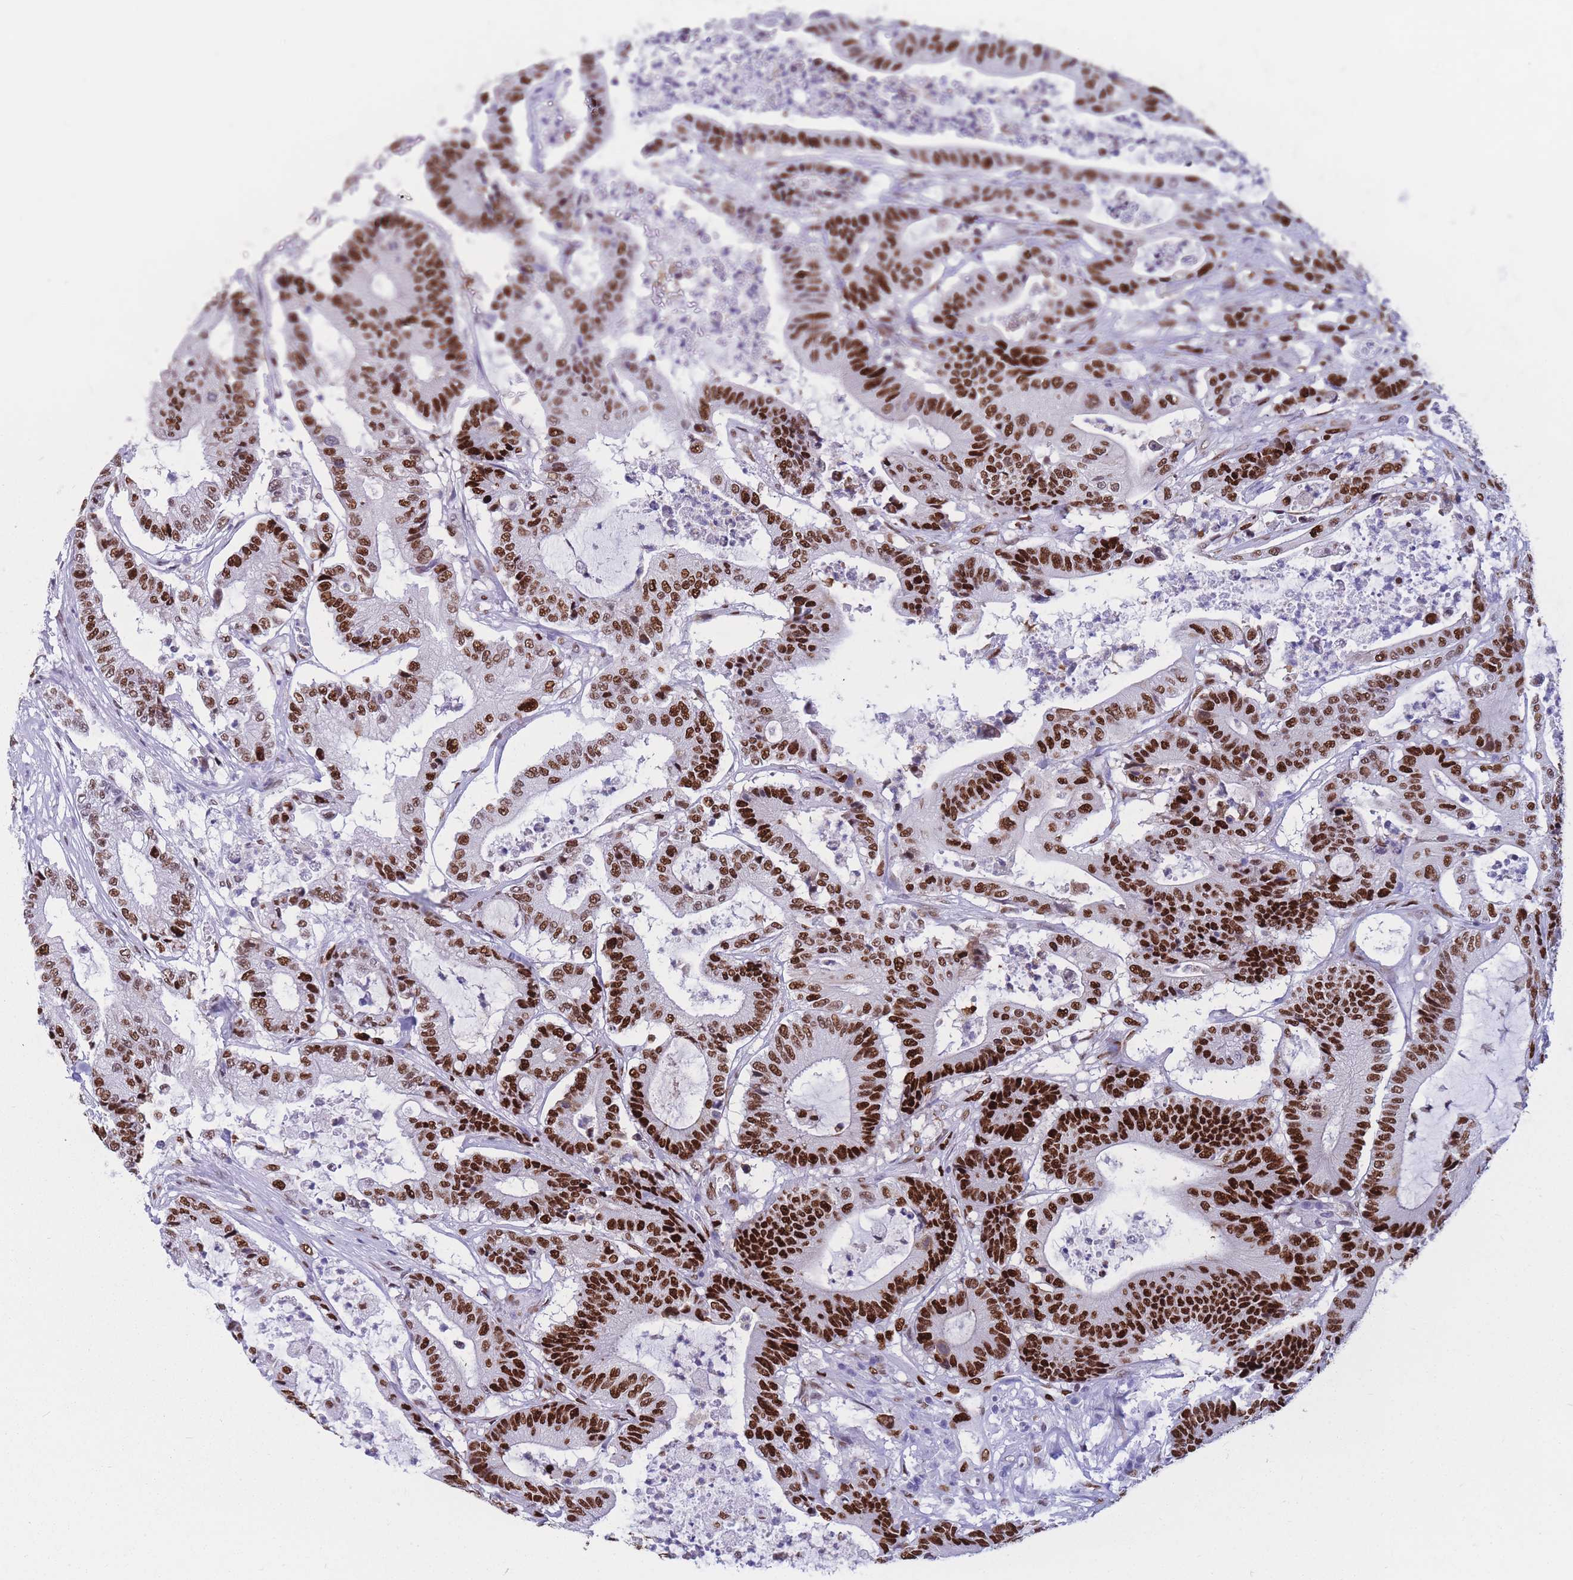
{"staining": {"intensity": "strong", "quantity": ">75%", "location": "nuclear"}, "tissue": "colorectal cancer", "cell_type": "Tumor cells", "image_type": "cancer", "snomed": [{"axis": "morphology", "description": "Adenocarcinoma, NOS"}, {"axis": "topography", "description": "Colon"}], "caption": "Adenocarcinoma (colorectal) stained with a brown dye shows strong nuclear positive expression in approximately >75% of tumor cells.", "gene": "NASP", "patient": {"sex": "female", "age": 84}}